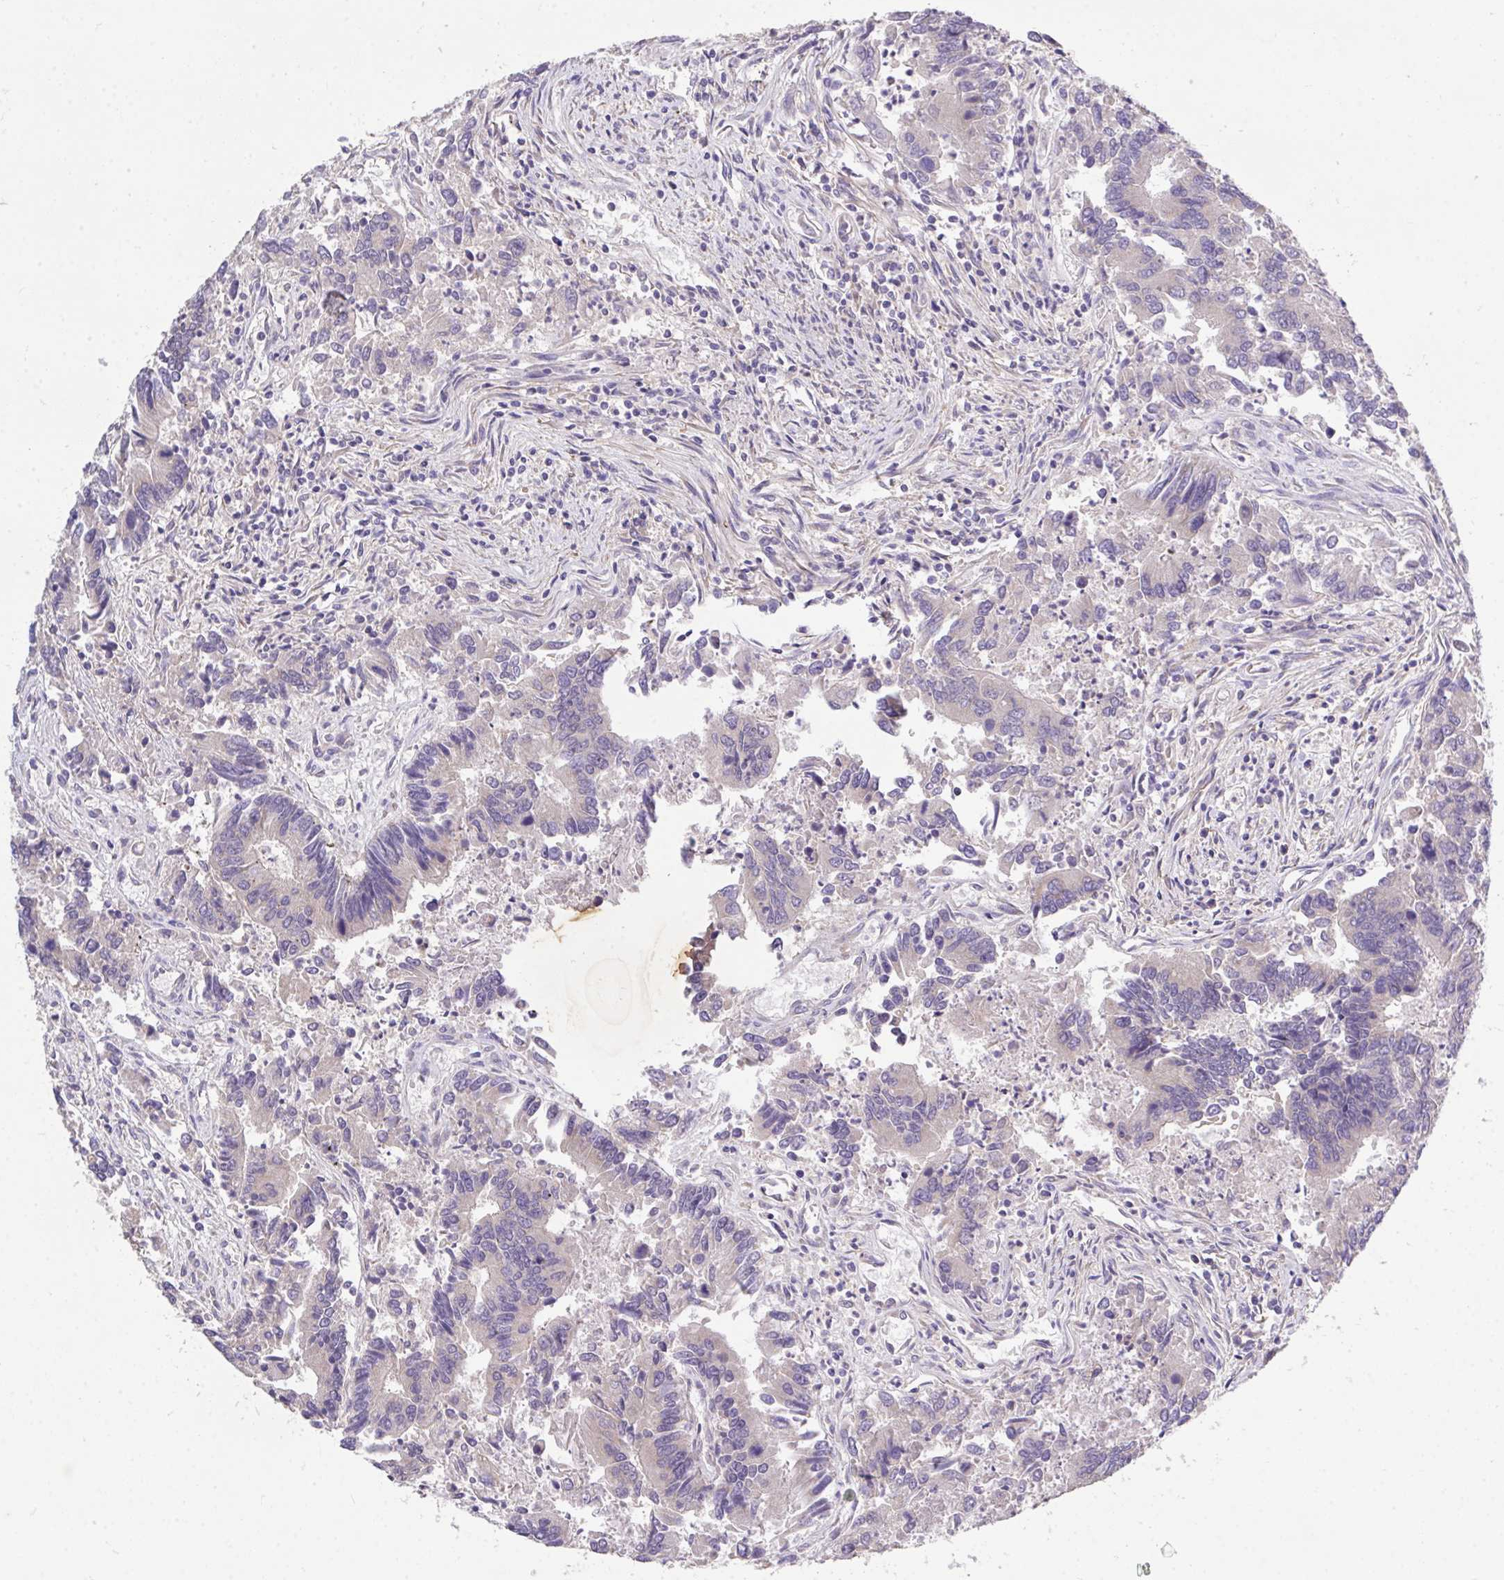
{"staining": {"intensity": "weak", "quantity": "<25%", "location": "cytoplasmic/membranous"}, "tissue": "colorectal cancer", "cell_type": "Tumor cells", "image_type": "cancer", "snomed": [{"axis": "morphology", "description": "Adenocarcinoma, NOS"}, {"axis": "topography", "description": "Colon"}], "caption": "Colorectal cancer stained for a protein using IHC reveals no positivity tumor cells.", "gene": "MPC2", "patient": {"sex": "female", "age": 67}}